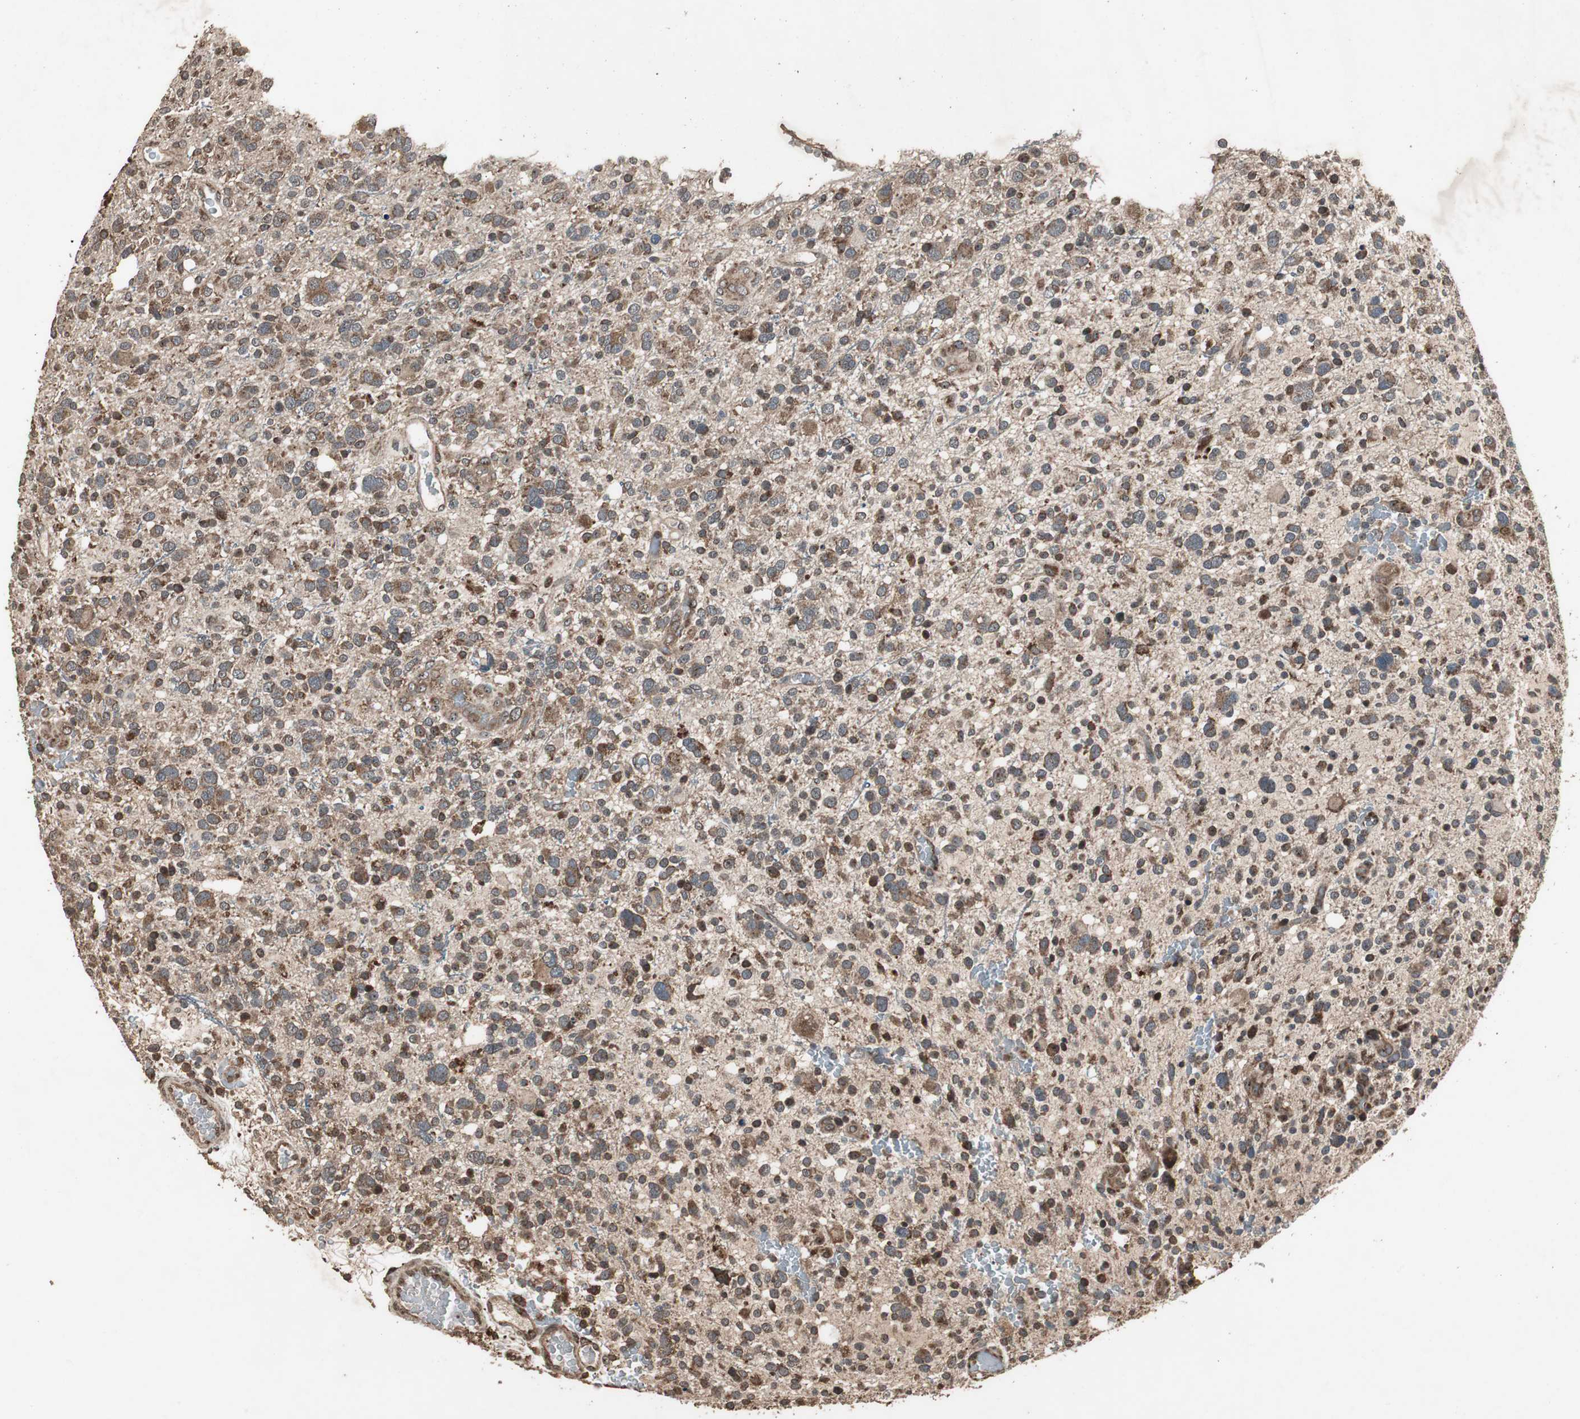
{"staining": {"intensity": "moderate", "quantity": "25%-75%", "location": "cytoplasmic/membranous"}, "tissue": "glioma", "cell_type": "Tumor cells", "image_type": "cancer", "snomed": [{"axis": "morphology", "description": "Glioma, malignant, High grade"}, {"axis": "topography", "description": "Brain"}], "caption": "Malignant glioma (high-grade) stained with DAB (3,3'-diaminobenzidine) immunohistochemistry demonstrates medium levels of moderate cytoplasmic/membranous expression in about 25%-75% of tumor cells. Ihc stains the protein of interest in brown and the nuclei are stained blue.", "gene": "LAMTOR5", "patient": {"sex": "male", "age": 48}}